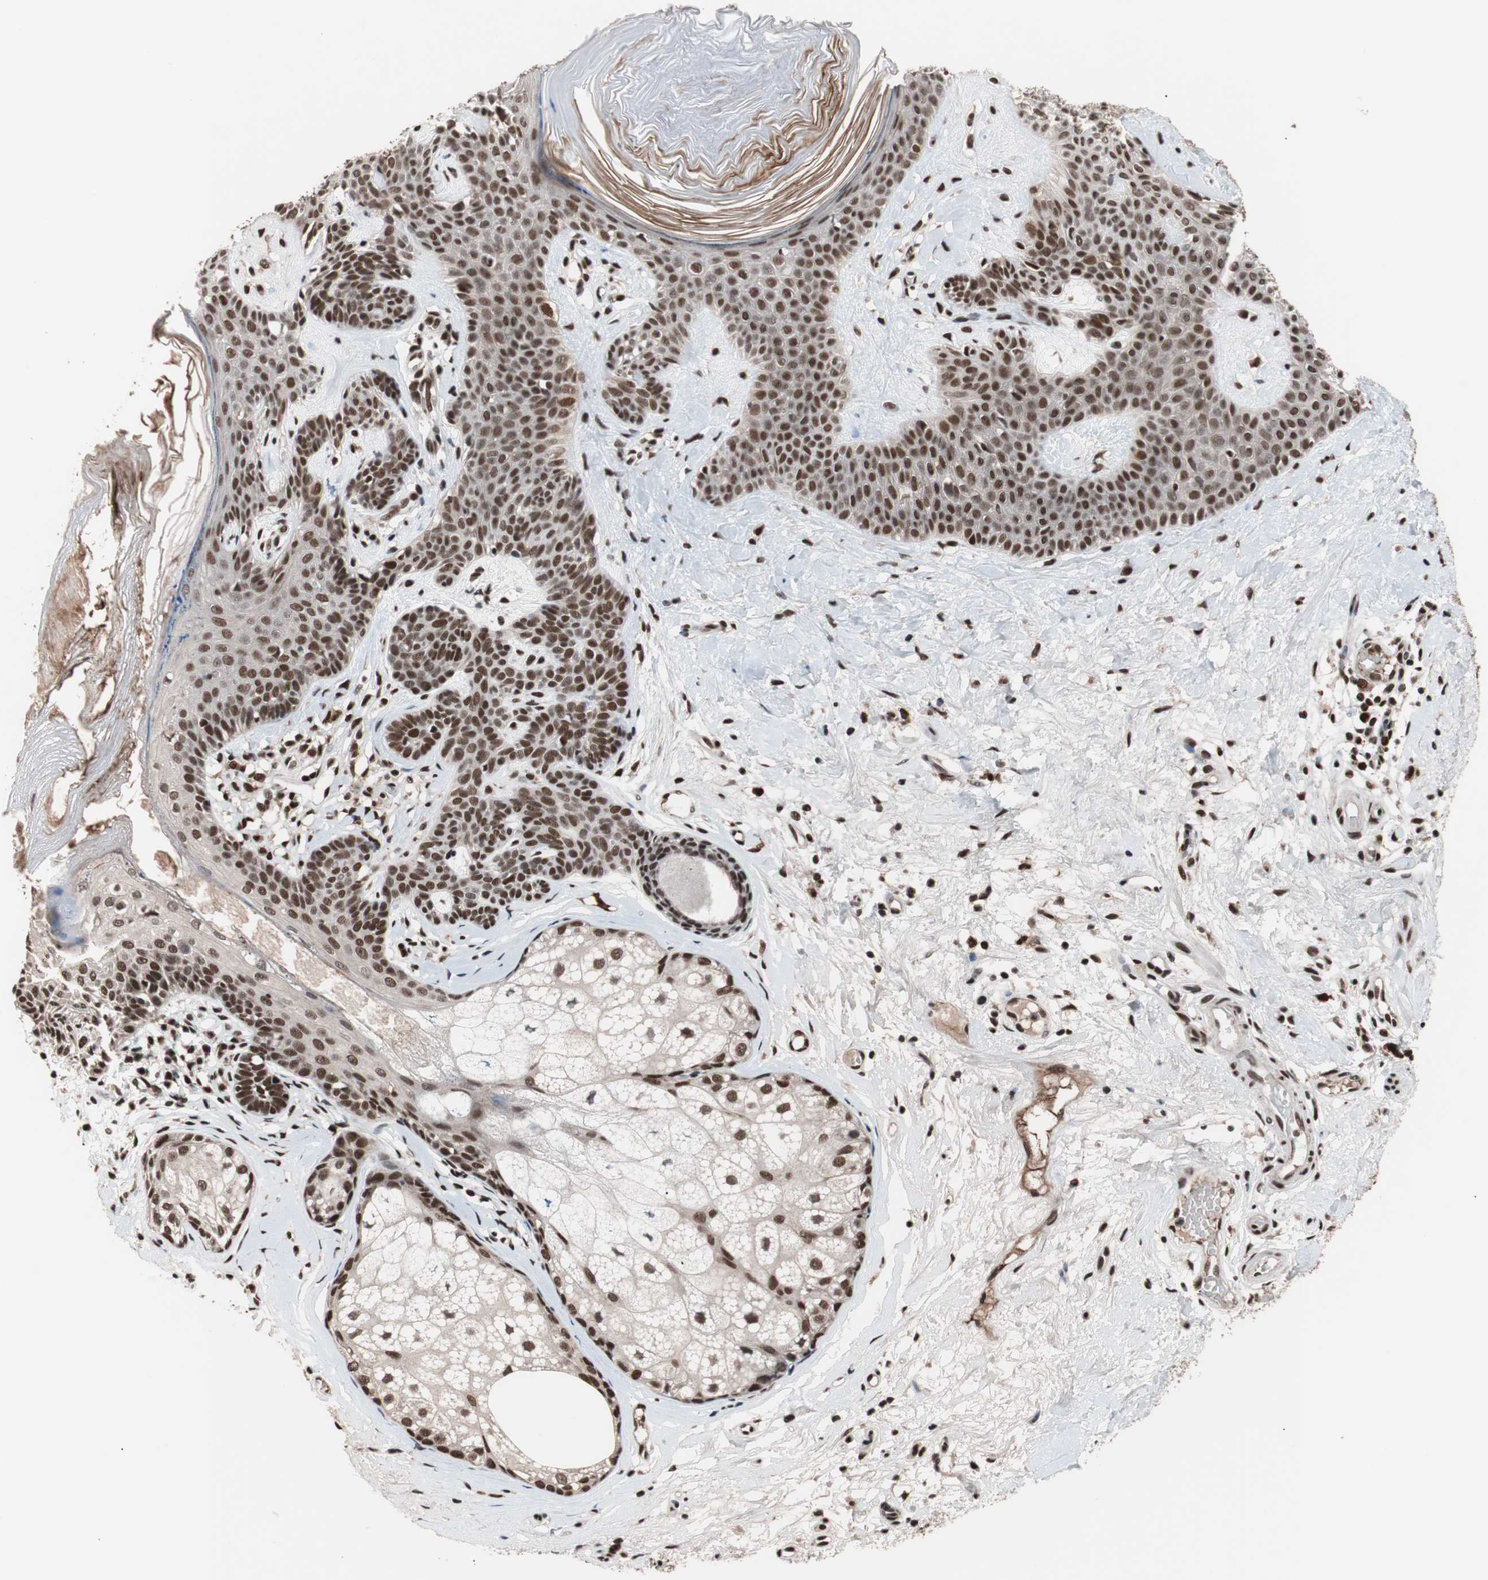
{"staining": {"intensity": "strong", "quantity": ">75%", "location": "nuclear"}, "tissue": "skin cancer", "cell_type": "Tumor cells", "image_type": "cancer", "snomed": [{"axis": "morphology", "description": "Developmental malformation"}, {"axis": "morphology", "description": "Basal cell carcinoma"}, {"axis": "topography", "description": "Skin"}], "caption": "Strong nuclear positivity for a protein is seen in about >75% of tumor cells of skin cancer using immunohistochemistry.", "gene": "CHAMP1", "patient": {"sex": "female", "age": 62}}